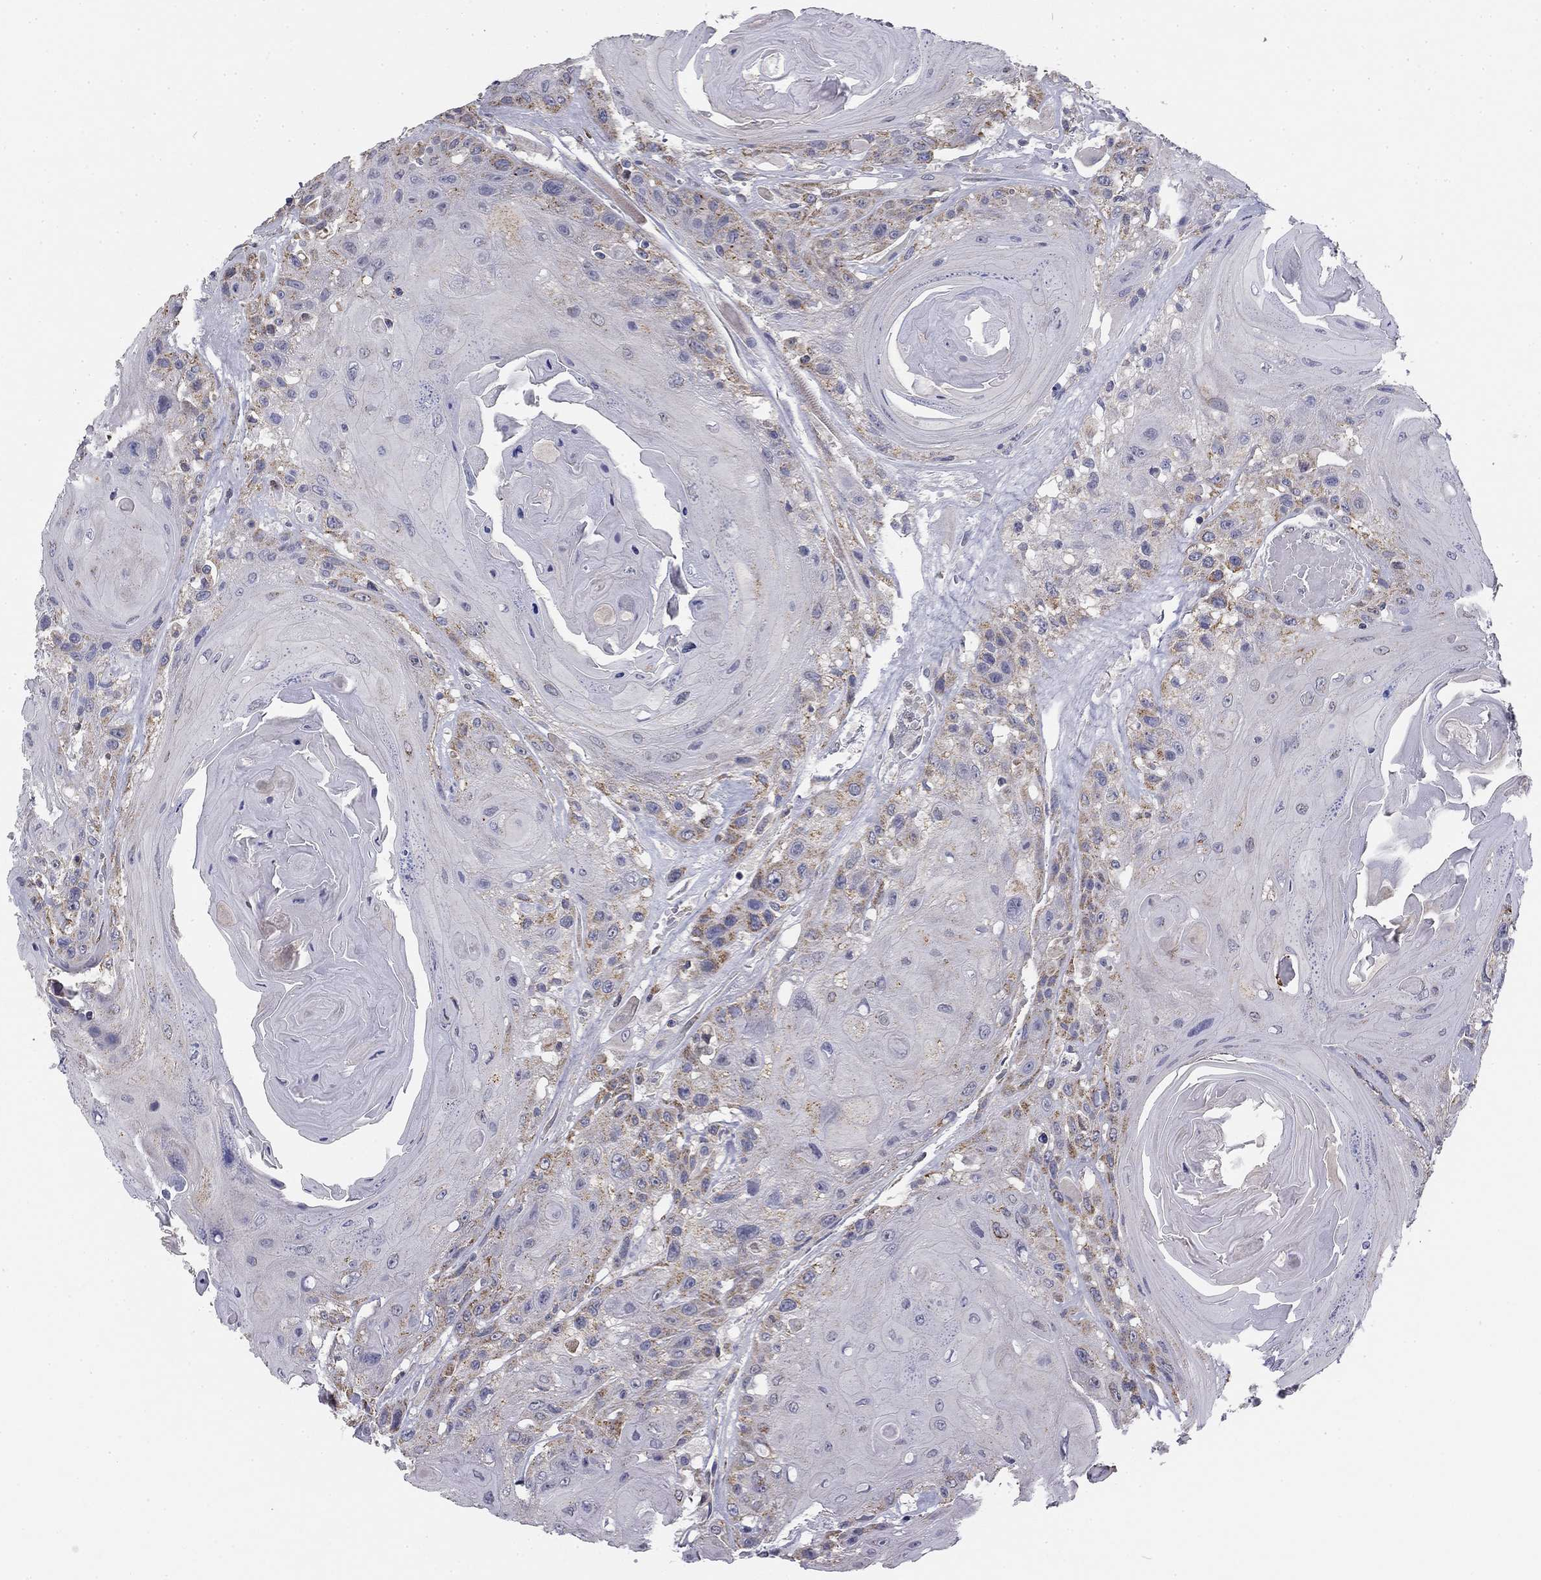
{"staining": {"intensity": "moderate", "quantity": "<25%", "location": "cytoplasmic/membranous"}, "tissue": "head and neck cancer", "cell_type": "Tumor cells", "image_type": "cancer", "snomed": [{"axis": "morphology", "description": "Squamous cell carcinoma, NOS"}, {"axis": "topography", "description": "Head-Neck"}], "caption": "Squamous cell carcinoma (head and neck) tissue exhibits moderate cytoplasmic/membranous positivity in about <25% of tumor cells", "gene": "SLC2A9", "patient": {"sex": "female", "age": 59}}